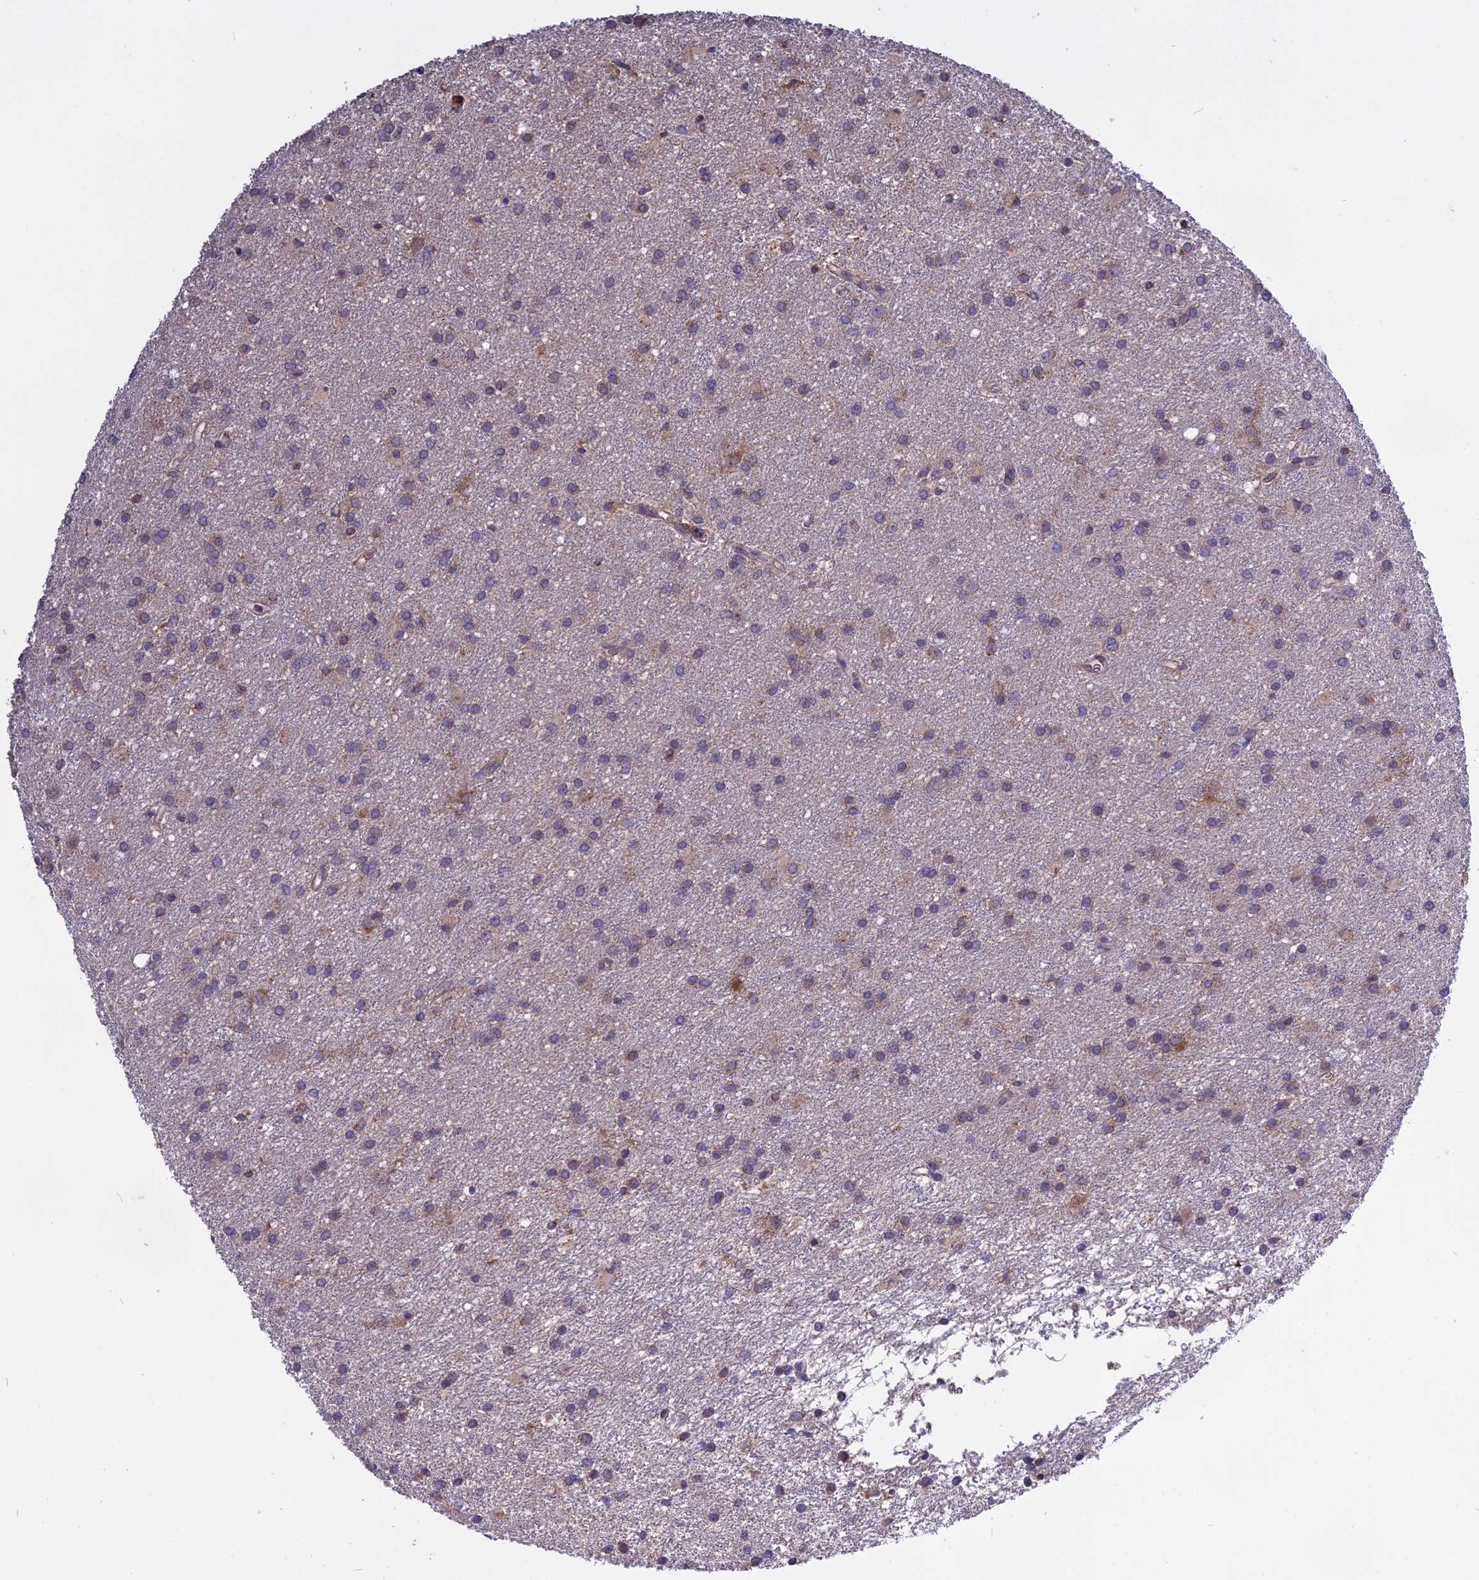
{"staining": {"intensity": "weak", "quantity": "25%-75%", "location": "cytoplasmic/membranous"}, "tissue": "glioma", "cell_type": "Tumor cells", "image_type": "cancer", "snomed": [{"axis": "morphology", "description": "Glioma, malignant, High grade"}, {"axis": "topography", "description": "Brain"}], "caption": "Glioma stained with DAB (3,3'-diaminobenzidine) immunohistochemistry (IHC) displays low levels of weak cytoplasmic/membranous staining in approximately 25%-75% of tumor cells.", "gene": "NUDT8", "patient": {"sex": "female", "age": 50}}